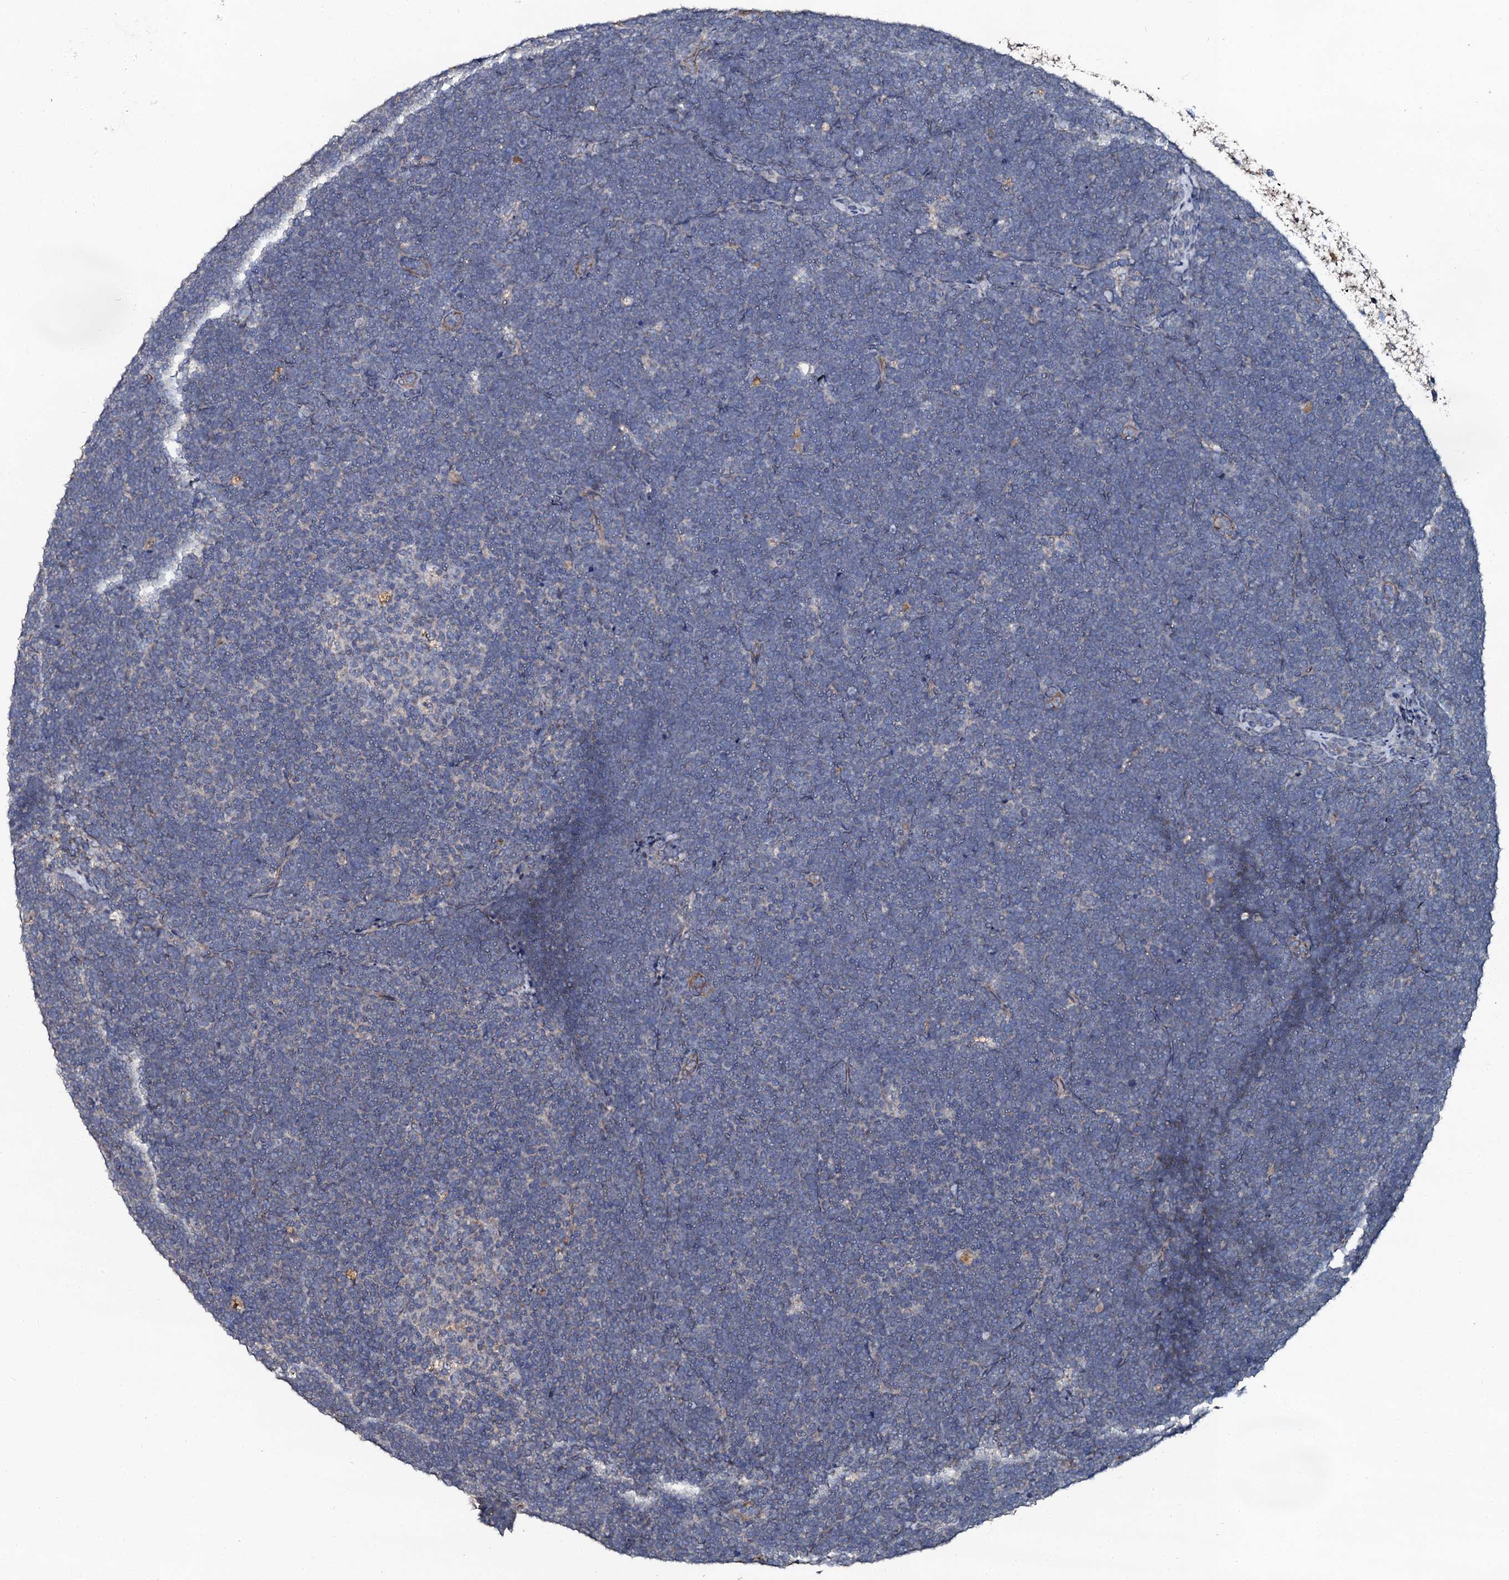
{"staining": {"intensity": "negative", "quantity": "none", "location": "none"}, "tissue": "lymphoma", "cell_type": "Tumor cells", "image_type": "cancer", "snomed": [{"axis": "morphology", "description": "Malignant lymphoma, non-Hodgkin's type, High grade"}, {"axis": "topography", "description": "Lymph node"}], "caption": "High power microscopy micrograph of an immunohistochemistry (IHC) image of high-grade malignant lymphoma, non-Hodgkin's type, revealing no significant positivity in tumor cells.", "gene": "GLCE", "patient": {"sex": "male", "age": 13}}